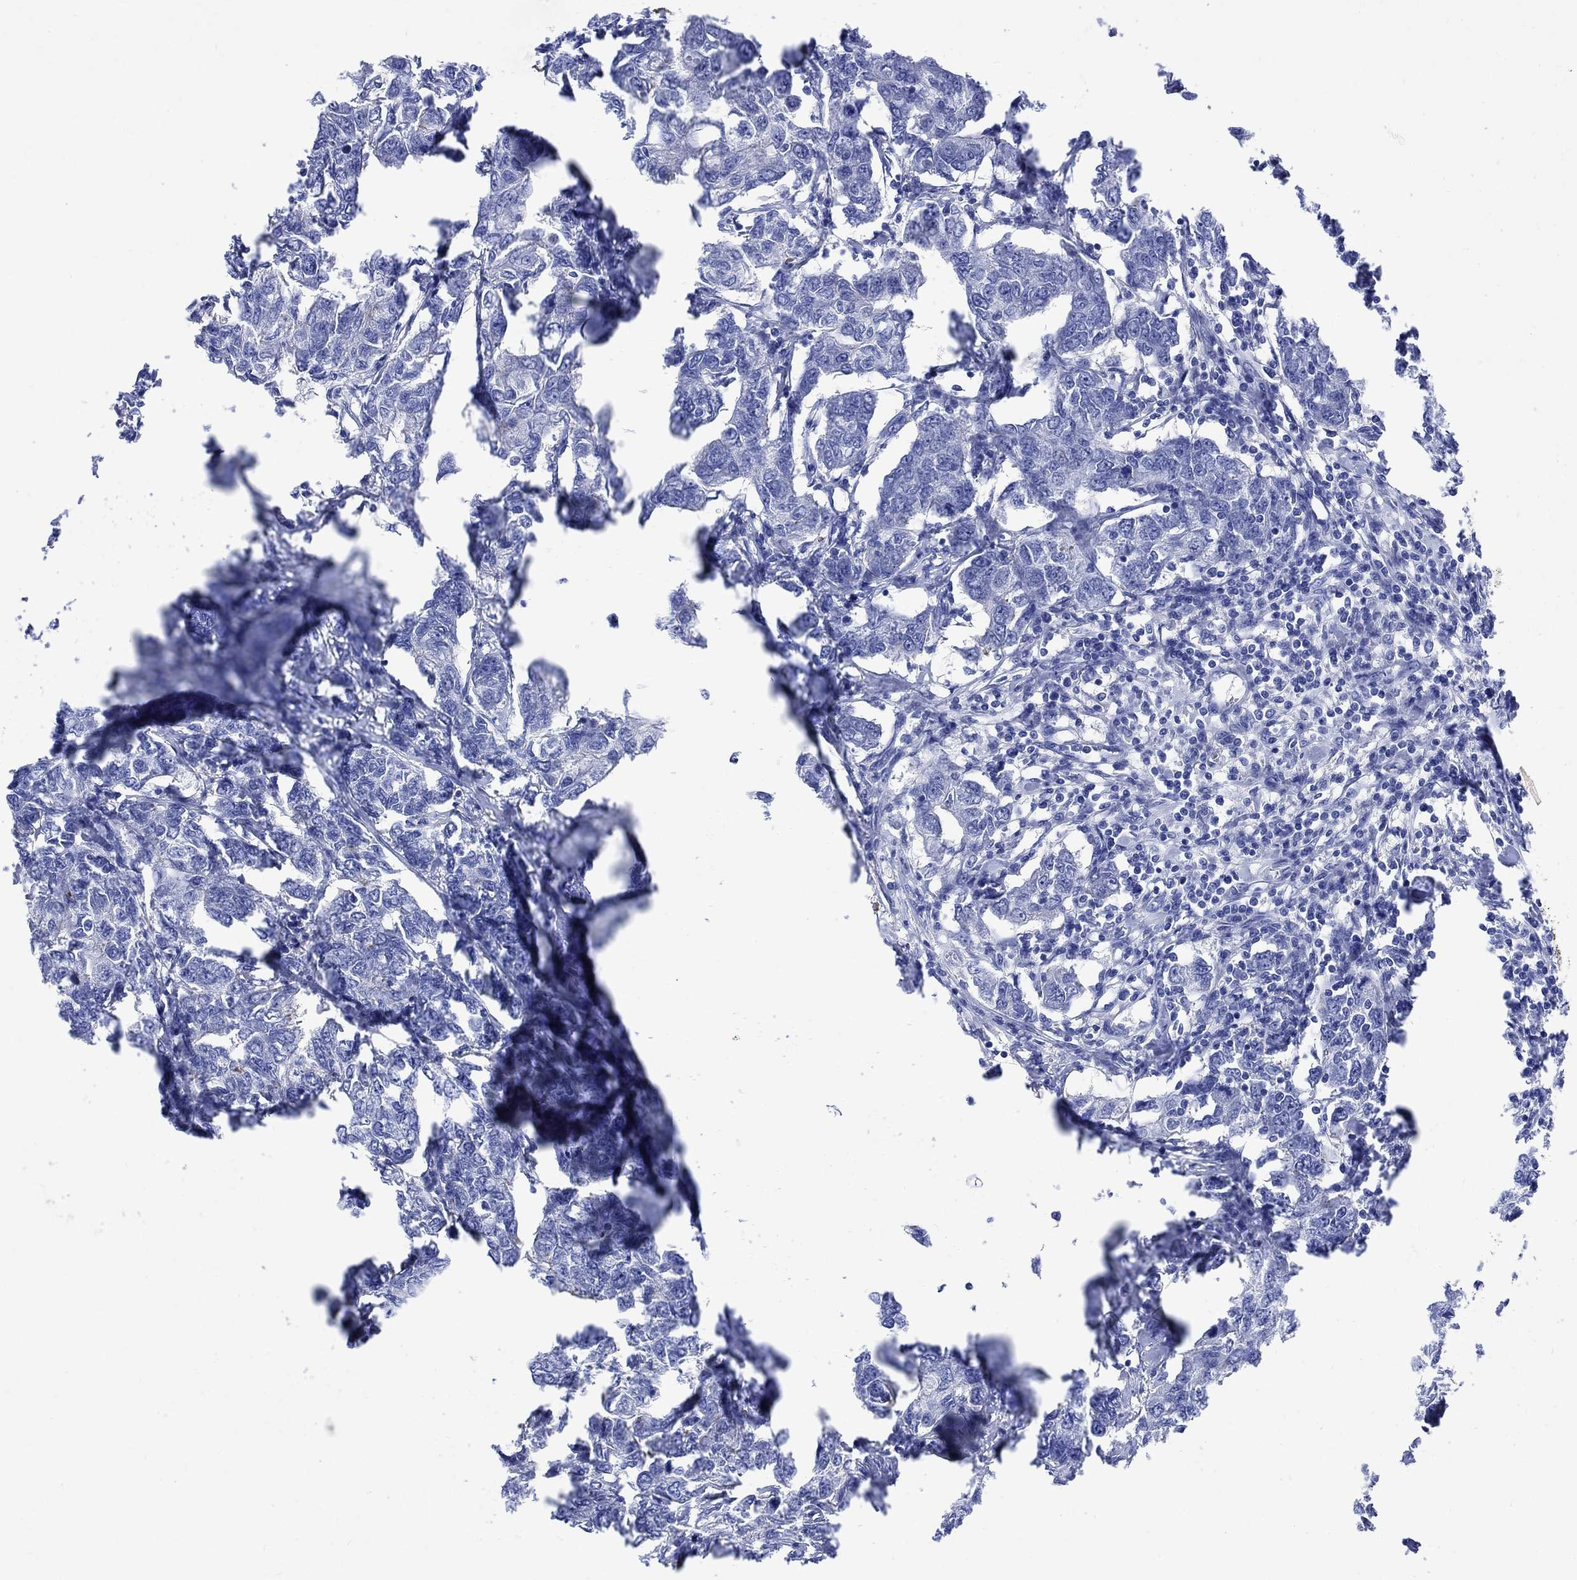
{"staining": {"intensity": "negative", "quantity": "none", "location": "none"}, "tissue": "breast cancer", "cell_type": "Tumor cells", "image_type": "cancer", "snomed": [{"axis": "morphology", "description": "Duct carcinoma"}, {"axis": "topography", "description": "Breast"}], "caption": "A high-resolution image shows immunohistochemistry staining of infiltrating ductal carcinoma (breast), which shows no significant positivity in tumor cells.", "gene": "PARVB", "patient": {"sex": "female", "age": 88}}